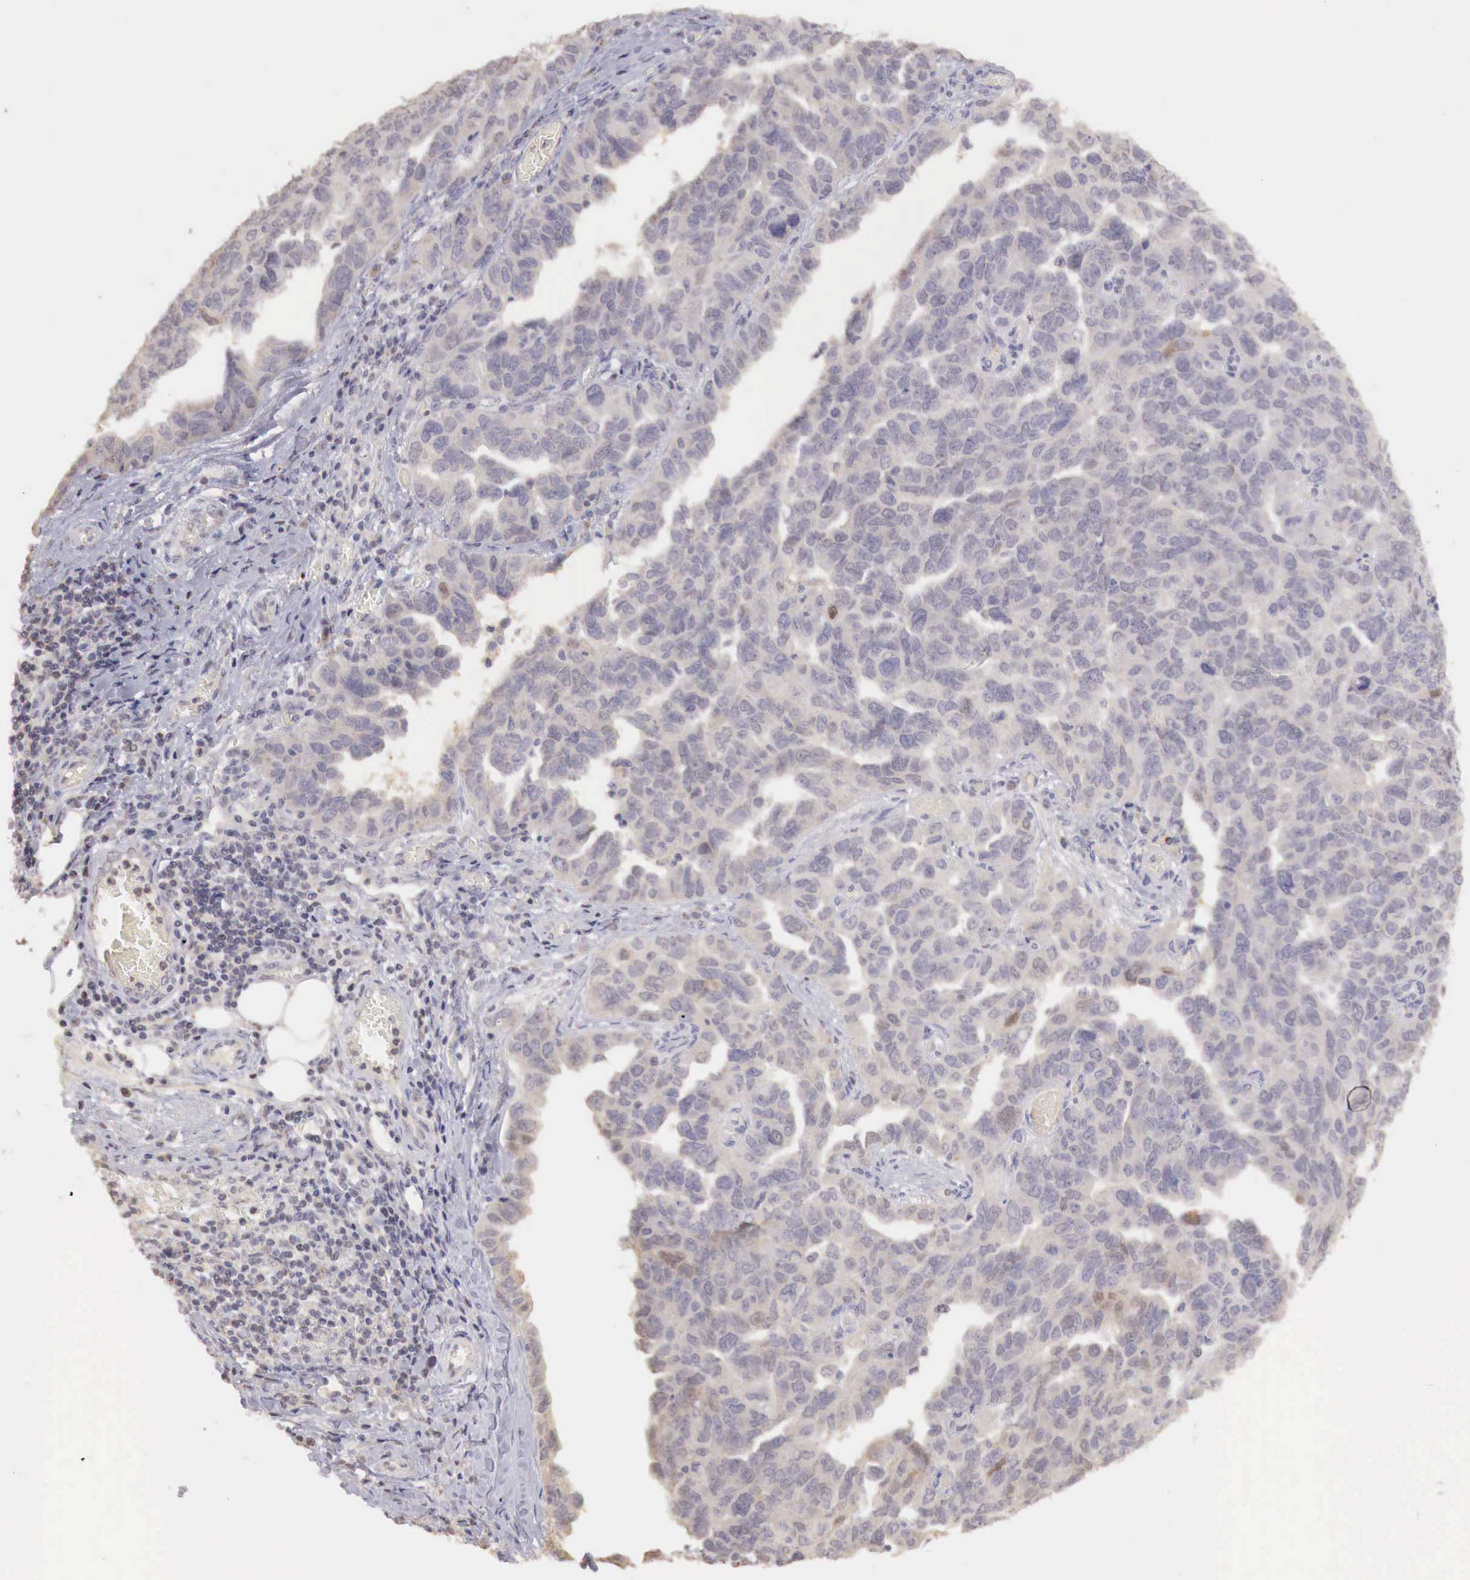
{"staining": {"intensity": "weak", "quantity": ">75%", "location": "cytoplasmic/membranous"}, "tissue": "ovarian cancer", "cell_type": "Tumor cells", "image_type": "cancer", "snomed": [{"axis": "morphology", "description": "Cystadenocarcinoma, serous, NOS"}, {"axis": "topography", "description": "Ovary"}], "caption": "Ovarian serous cystadenocarcinoma stained for a protein (brown) exhibits weak cytoplasmic/membranous positive expression in about >75% of tumor cells.", "gene": "TBC1D9", "patient": {"sex": "female", "age": 64}}